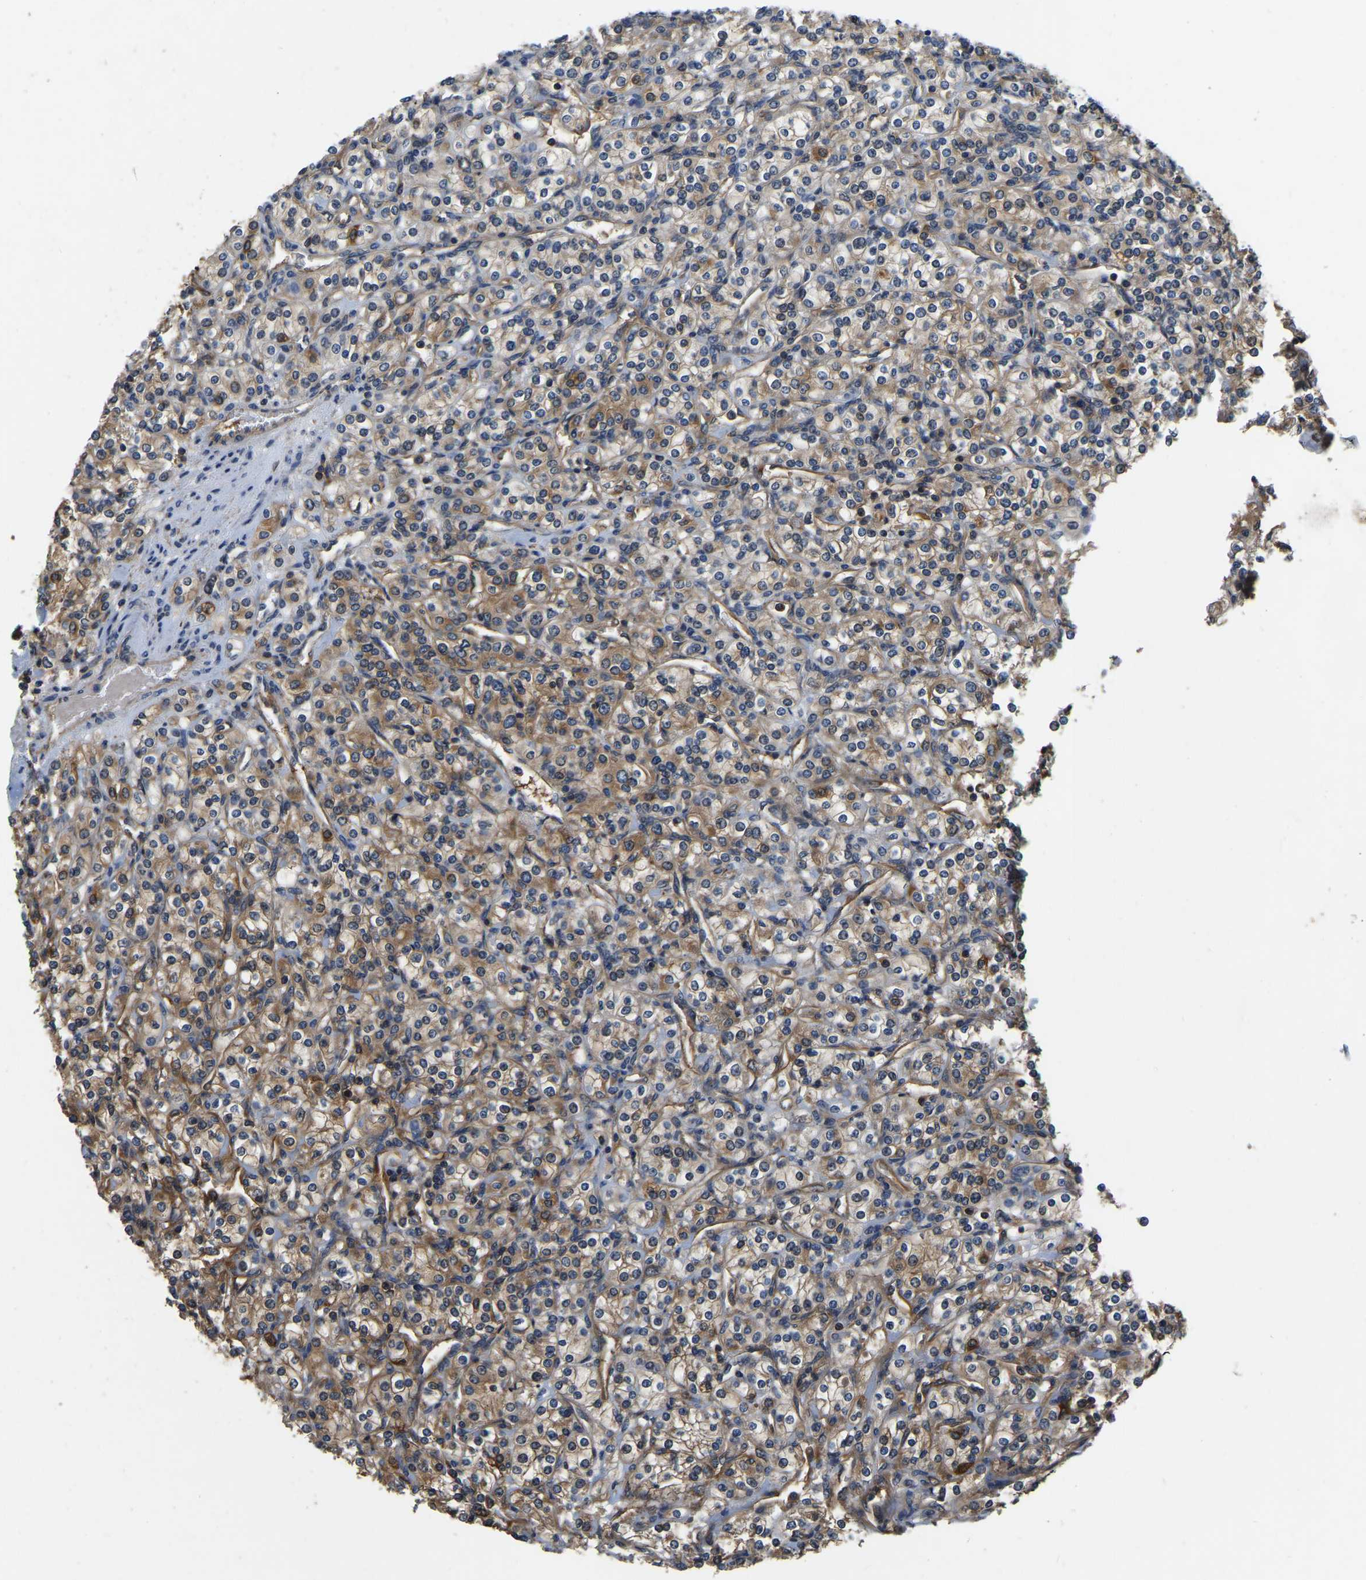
{"staining": {"intensity": "moderate", "quantity": ">75%", "location": "cytoplasmic/membranous"}, "tissue": "renal cancer", "cell_type": "Tumor cells", "image_type": "cancer", "snomed": [{"axis": "morphology", "description": "Adenocarcinoma, NOS"}, {"axis": "topography", "description": "Kidney"}], "caption": "This photomicrograph demonstrates immunohistochemistry staining of renal cancer (adenocarcinoma), with medium moderate cytoplasmic/membranous positivity in about >75% of tumor cells.", "gene": "GARS1", "patient": {"sex": "male", "age": 77}}